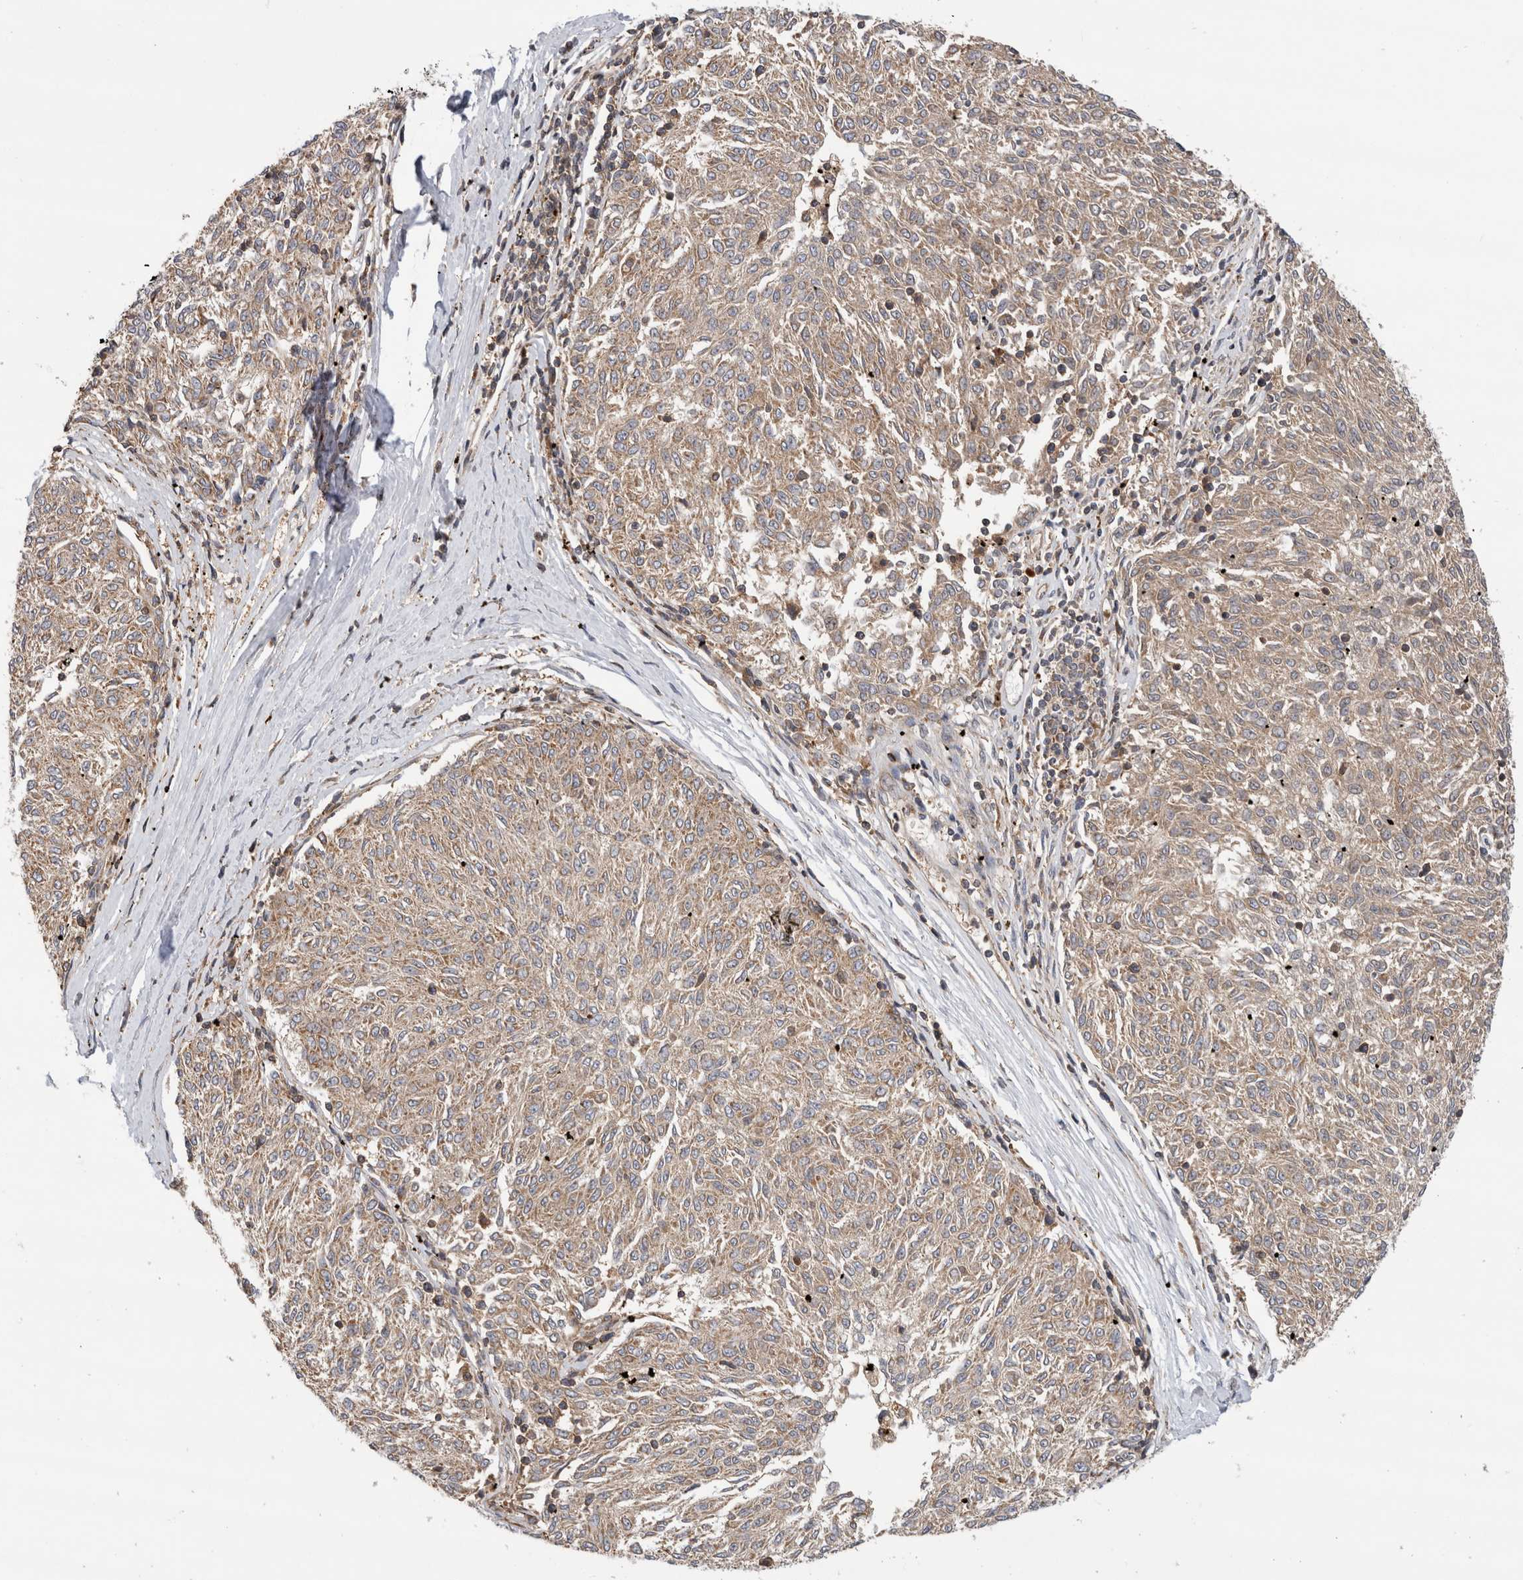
{"staining": {"intensity": "weak", "quantity": ">75%", "location": "cytoplasmic/membranous"}, "tissue": "melanoma", "cell_type": "Tumor cells", "image_type": "cancer", "snomed": [{"axis": "morphology", "description": "Malignant melanoma, NOS"}, {"axis": "topography", "description": "Skin"}], "caption": "An image of melanoma stained for a protein exhibits weak cytoplasmic/membranous brown staining in tumor cells. The protein of interest is stained brown, and the nuclei are stained in blue (DAB (3,3'-diaminobenzidine) IHC with brightfield microscopy, high magnification).", "gene": "GRIK2", "patient": {"sex": "female", "age": 72}}